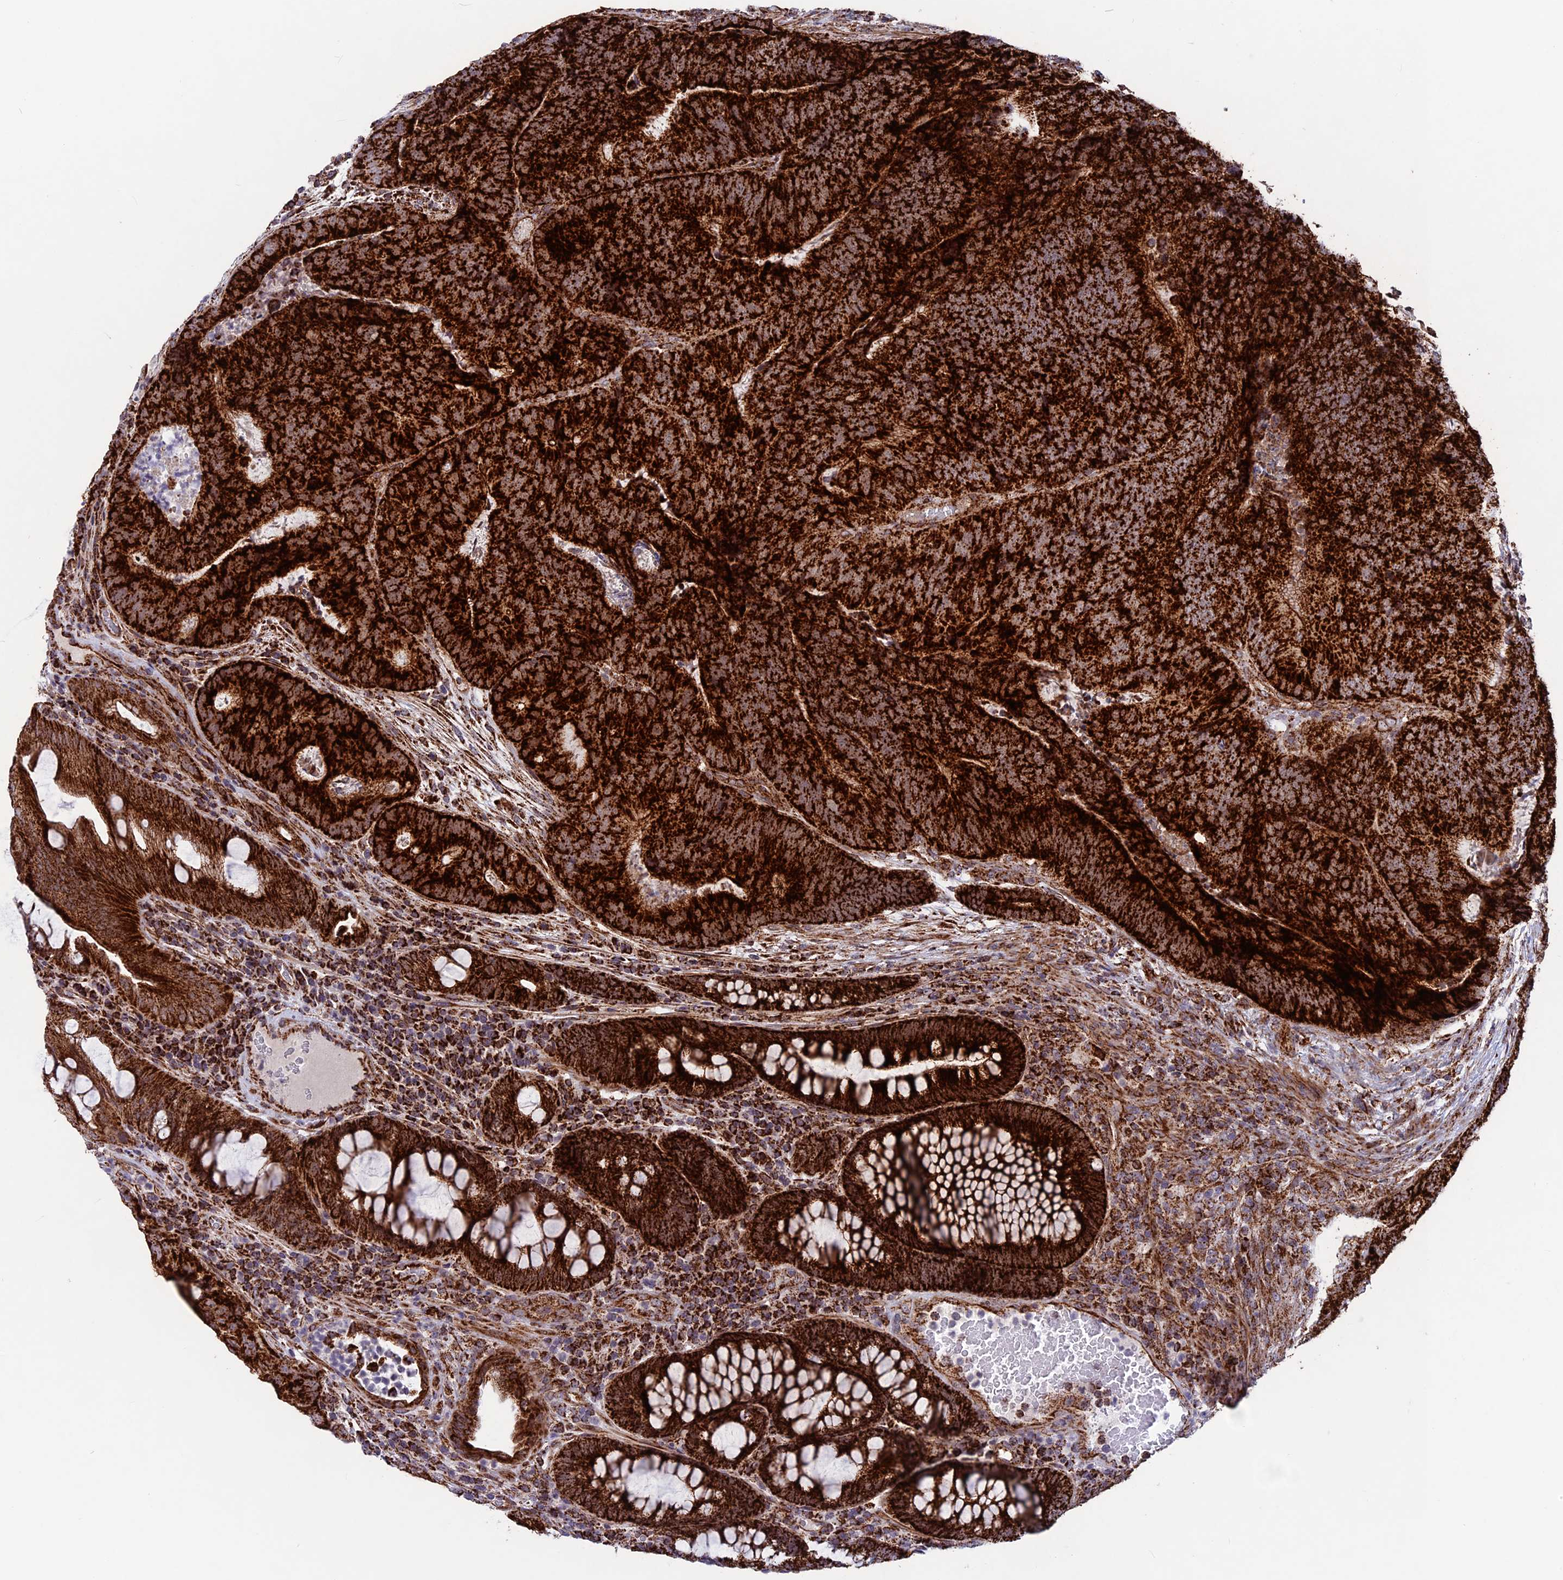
{"staining": {"intensity": "strong", "quantity": ">75%", "location": "cytoplasmic/membranous"}, "tissue": "colorectal cancer", "cell_type": "Tumor cells", "image_type": "cancer", "snomed": [{"axis": "morphology", "description": "Adenocarcinoma, NOS"}, {"axis": "topography", "description": "Colon"}], "caption": "Immunohistochemistry (IHC) (DAB) staining of adenocarcinoma (colorectal) displays strong cytoplasmic/membranous protein staining in approximately >75% of tumor cells.", "gene": "MRPS18B", "patient": {"sex": "female", "age": 67}}